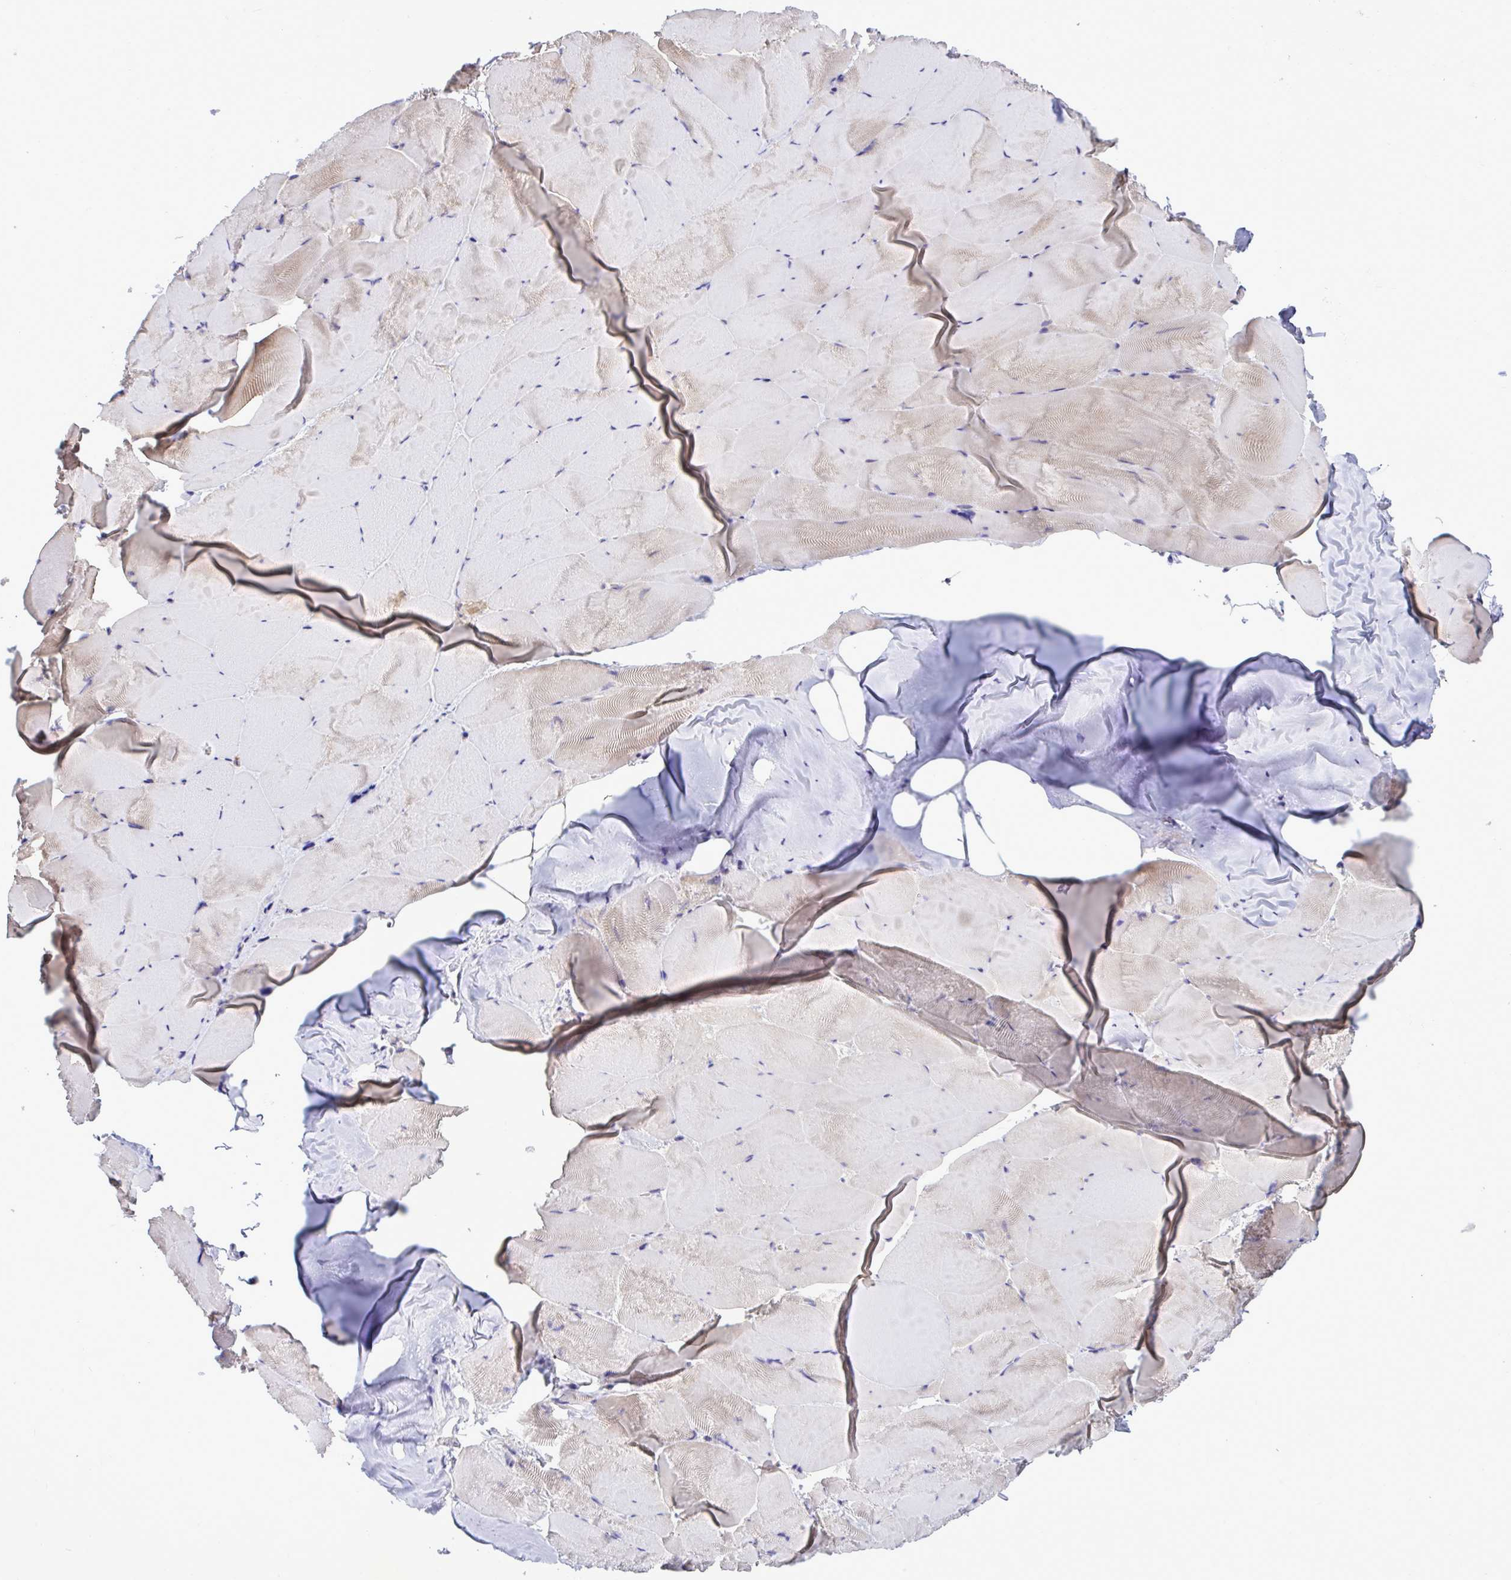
{"staining": {"intensity": "moderate", "quantity": "<25%", "location": "nuclear"}, "tissue": "skeletal muscle", "cell_type": "Myocytes", "image_type": "normal", "snomed": [{"axis": "morphology", "description": "Normal tissue, NOS"}, {"axis": "topography", "description": "Skeletal muscle"}], "caption": "Moderate nuclear positivity is seen in about <25% of myocytes in normal skeletal muscle. (DAB (3,3'-diaminobenzidine) IHC, brown staining for protein, blue staining for nuclei).", "gene": "C1QL2", "patient": {"sex": "female", "age": 64}}